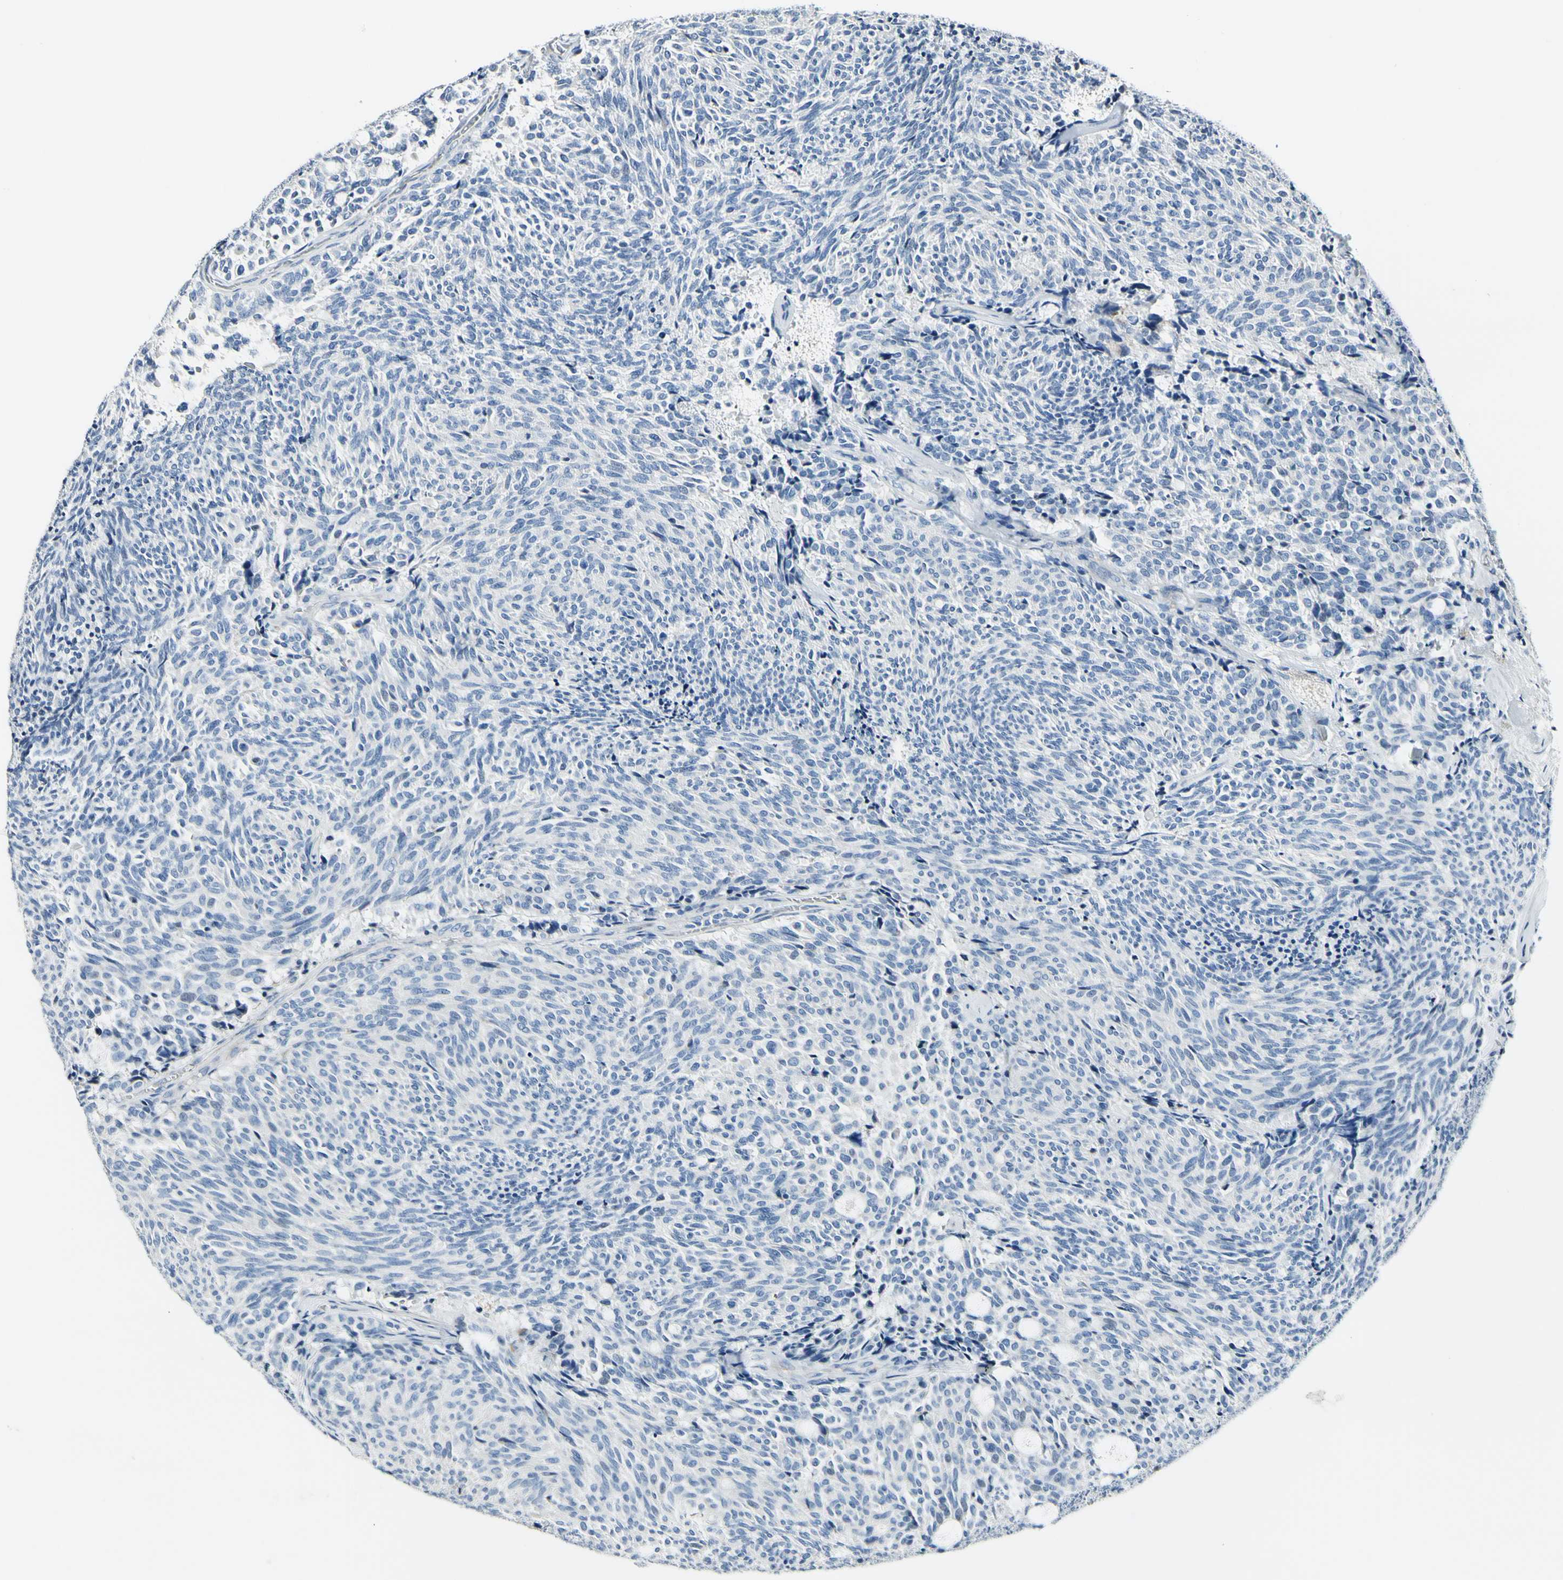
{"staining": {"intensity": "negative", "quantity": "none", "location": "none"}, "tissue": "carcinoid", "cell_type": "Tumor cells", "image_type": "cancer", "snomed": [{"axis": "morphology", "description": "Carcinoid, malignant, NOS"}, {"axis": "topography", "description": "Pancreas"}], "caption": "The histopathology image displays no staining of tumor cells in carcinoid.", "gene": "COL6A3", "patient": {"sex": "female", "age": 54}}